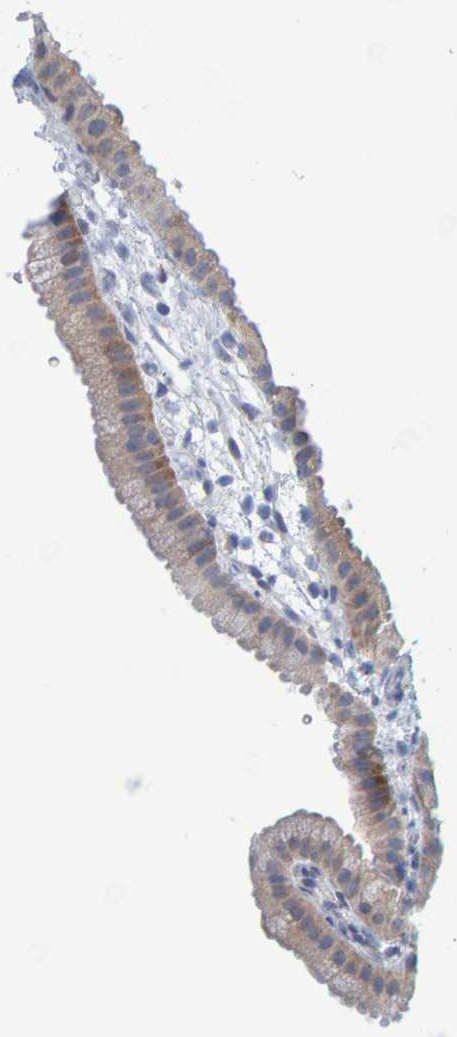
{"staining": {"intensity": "weak", "quantity": "25%-75%", "location": "cytoplasmic/membranous"}, "tissue": "gallbladder", "cell_type": "Glandular cells", "image_type": "normal", "snomed": [{"axis": "morphology", "description": "Normal tissue, NOS"}, {"axis": "topography", "description": "Gallbladder"}], "caption": "Gallbladder stained with immunohistochemistry demonstrates weak cytoplasmic/membranous positivity in approximately 25%-75% of glandular cells.", "gene": "ZC3H3", "patient": {"sex": "female", "age": 64}}